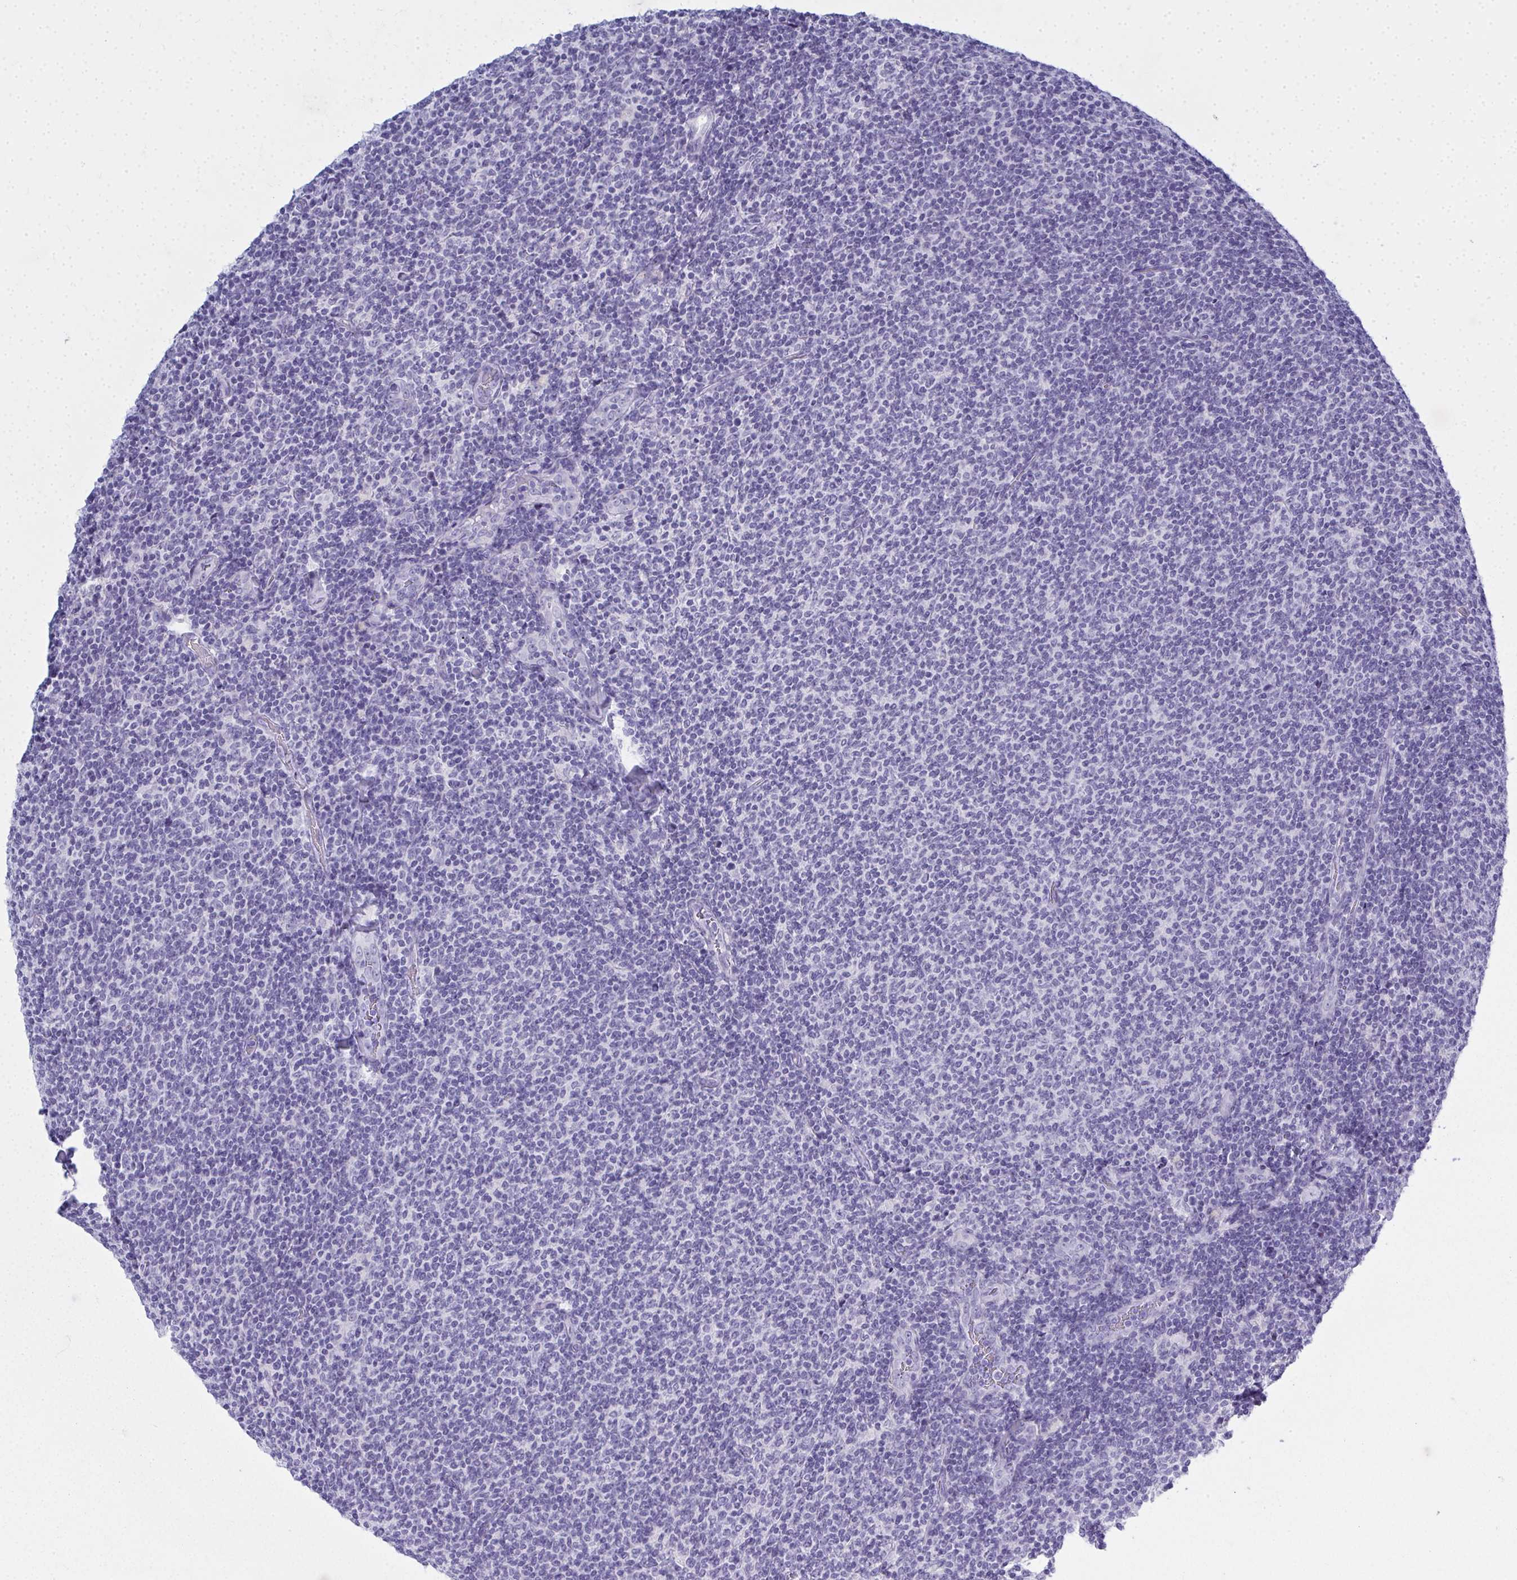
{"staining": {"intensity": "negative", "quantity": "none", "location": "none"}, "tissue": "lymphoma", "cell_type": "Tumor cells", "image_type": "cancer", "snomed": [{"axis": "morphology", "description": "Malignant lymphoma, non-Hodgkin's type, Low grade"}, {"axis": "topography", "description": "Lymph node"}], "caption": "Immunohistochemistry (IHC) photomicrograph of human low-grade malignant lymphoma, non-Hodgkin's type stained for a protein (brown), which reveals no positivity in tumor cells. Nuclei are stained in blue.", "gene": "QDPR", "patient": {"sex": "male", "age": 52}}